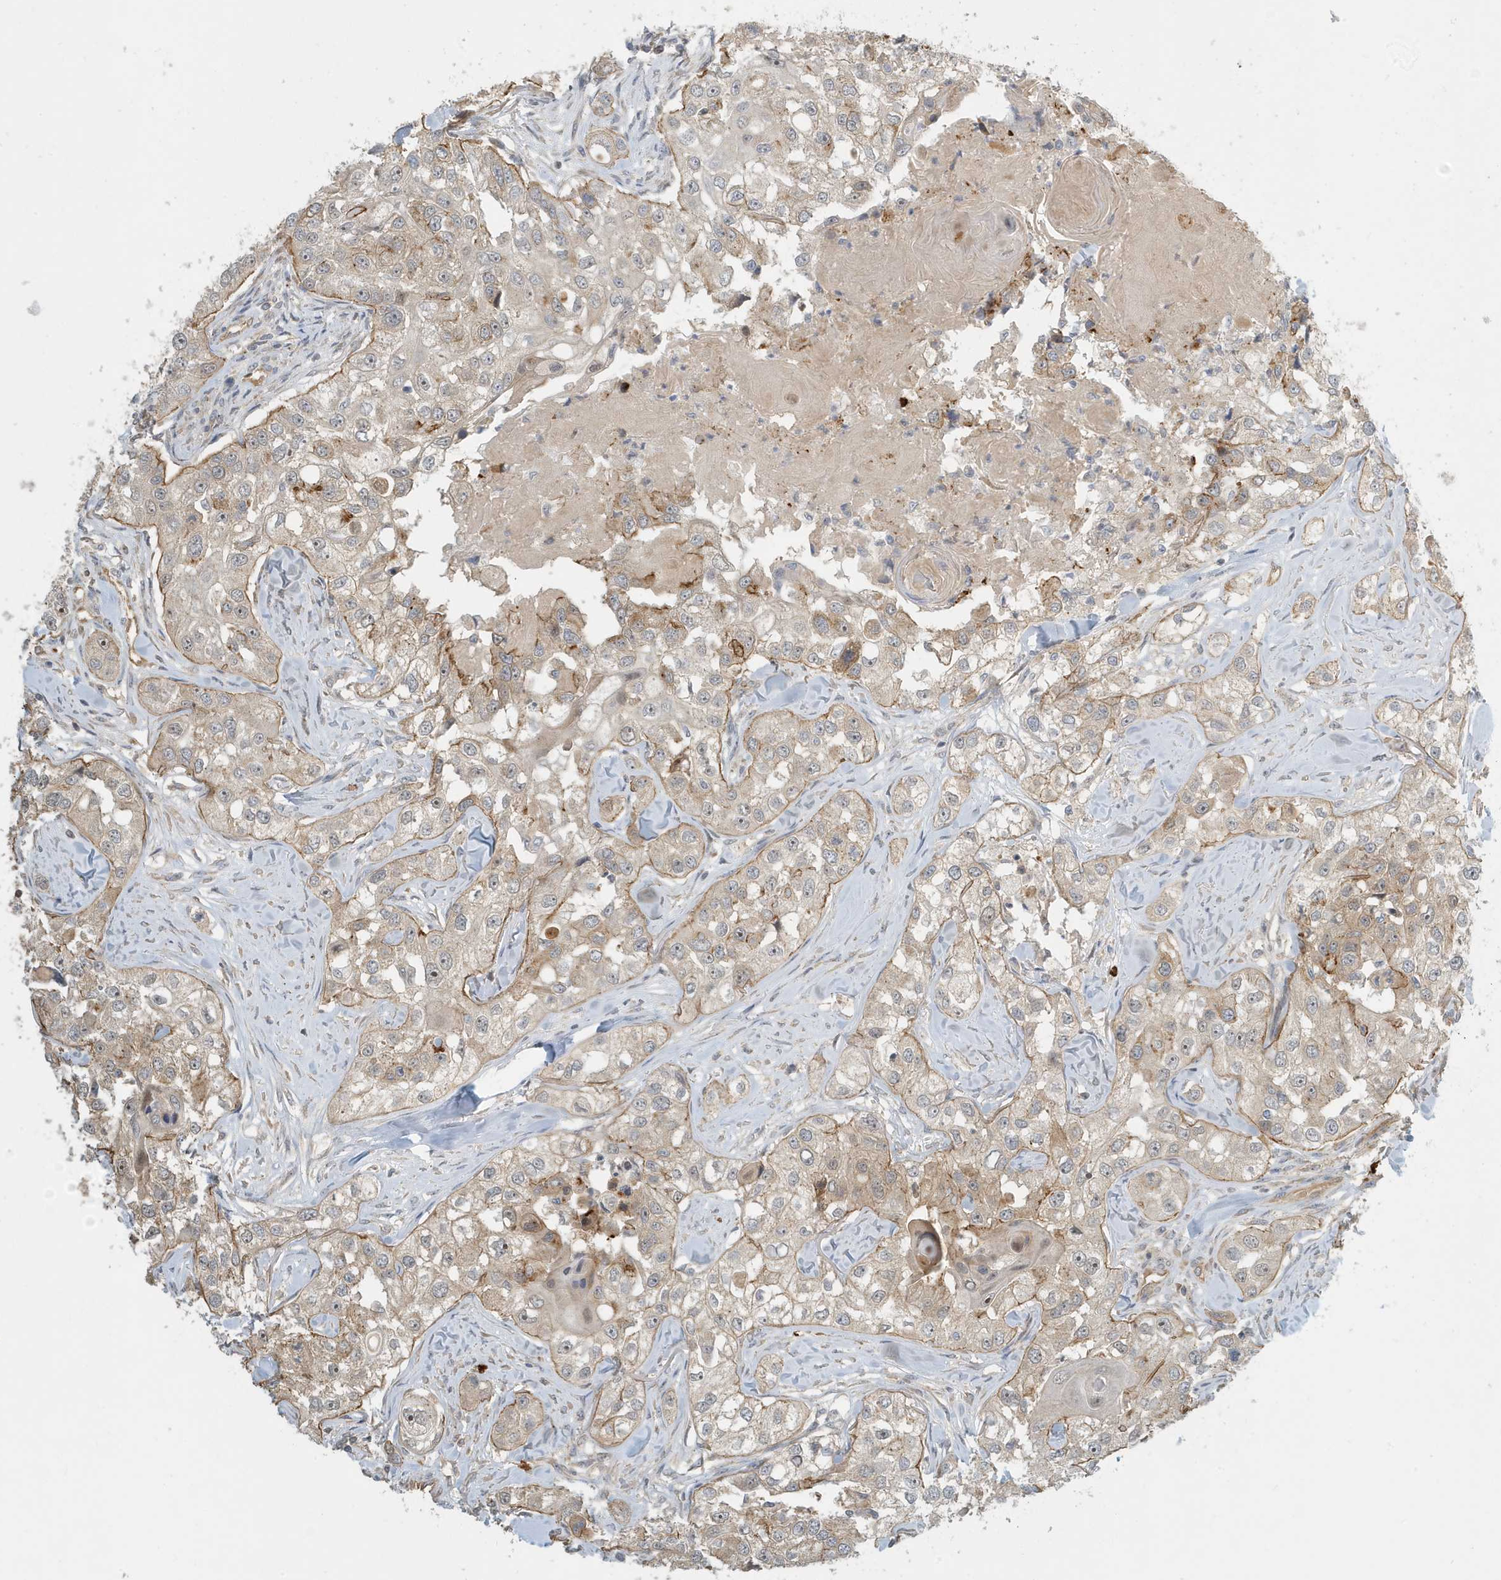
{"staining": {"intensity": "weak", "quantity": "25%-75%", "location": "cytoplasmic/membranous,nuclear"}, "tissue": "head and neck cancer", "cell_type": "Tumor cells", "image_type": "cancer", "snomed": [{"axis": "morphology", "description": "Normal tissue, NOS"}, {"axis": "morphology", "description": "Squamous cell carcinoma, NOS"}, {"axis": "topography", "description": "Skeletal muscle"}, {"axis": "topography", "description": "Head-Neck"}], "caption": "The micrograph displays immunohistochemical staining of head and neck cancer. There is weak cytoplasmic/membranous and nuclear positivity is seen in about 25%-75% of tumor cells. The staining was performed using DAB (3,3'-diaminobenzidine), with brown indicating positive protein expression. Nuclei are stained blue with hematoxylin.", "gene": "FYCO1", "patient": {"sex": "male", "age": 51}}